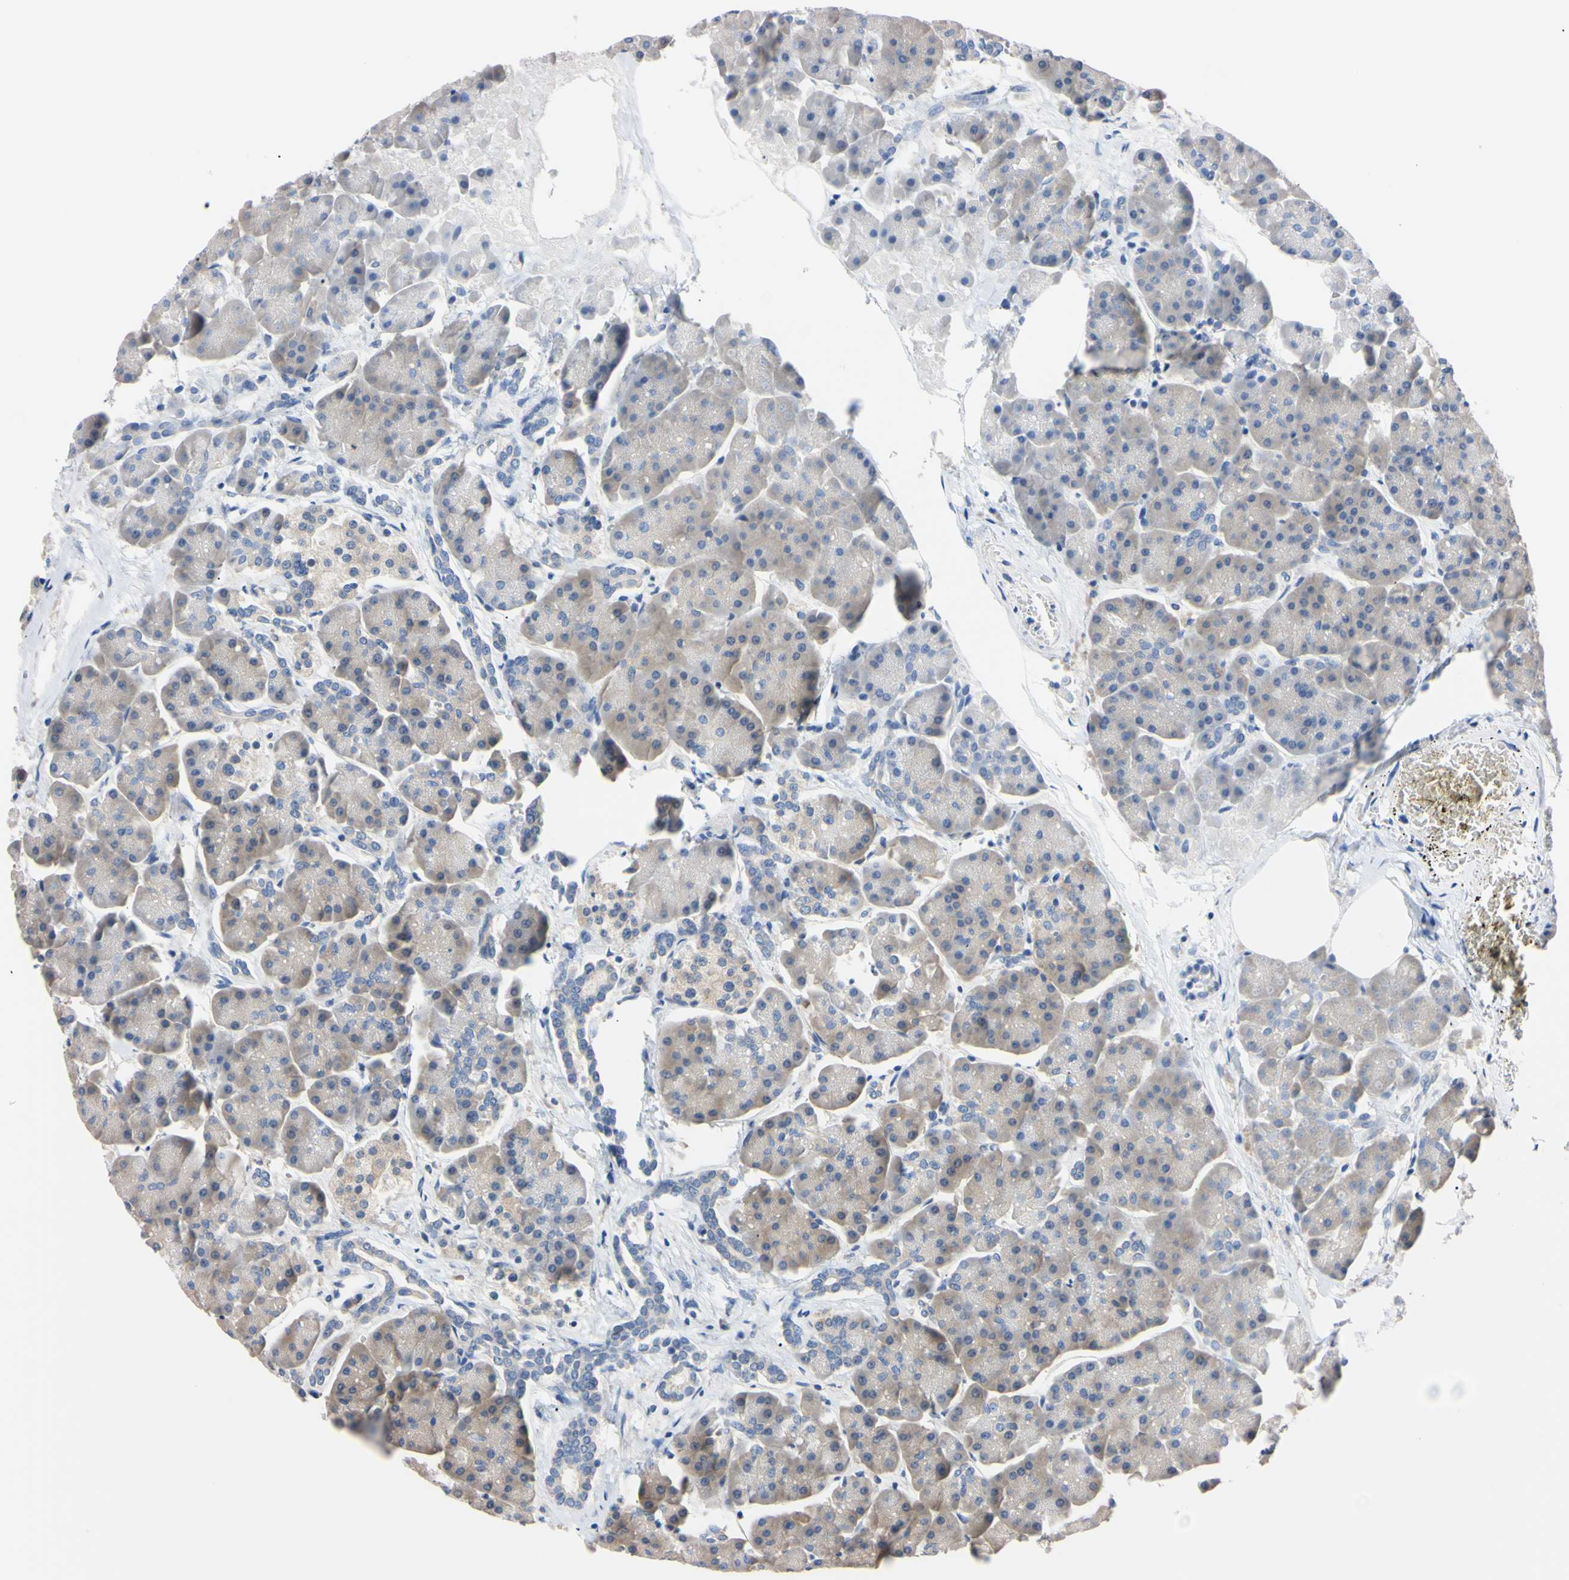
{"staining": {"intensity": "weak", "quantity": ">75%", "location": "cytoplasmic/membranous"}, "tissue": "pancreas", "cell_type": "Exocrine glandular cells", "image_type": "normal", "snomed": [{"axis": "morphology", "description": "Normal tissue, NOS"}, {"axis": "topography", "description": "Pancreas"}], "caption": "Immunohistochemistry micrograph of benign pancreas: pancreas stained using immunohistochemistry (IHC) exhibits low levels of weak protein expression localized specifically in the cytoplasmic/membranous of exocrine glandular cells, appearing as a cytoplasmic/membranous brown color.", "gene": "RARS1", "patient": {"sex": "female", "age": 70}}